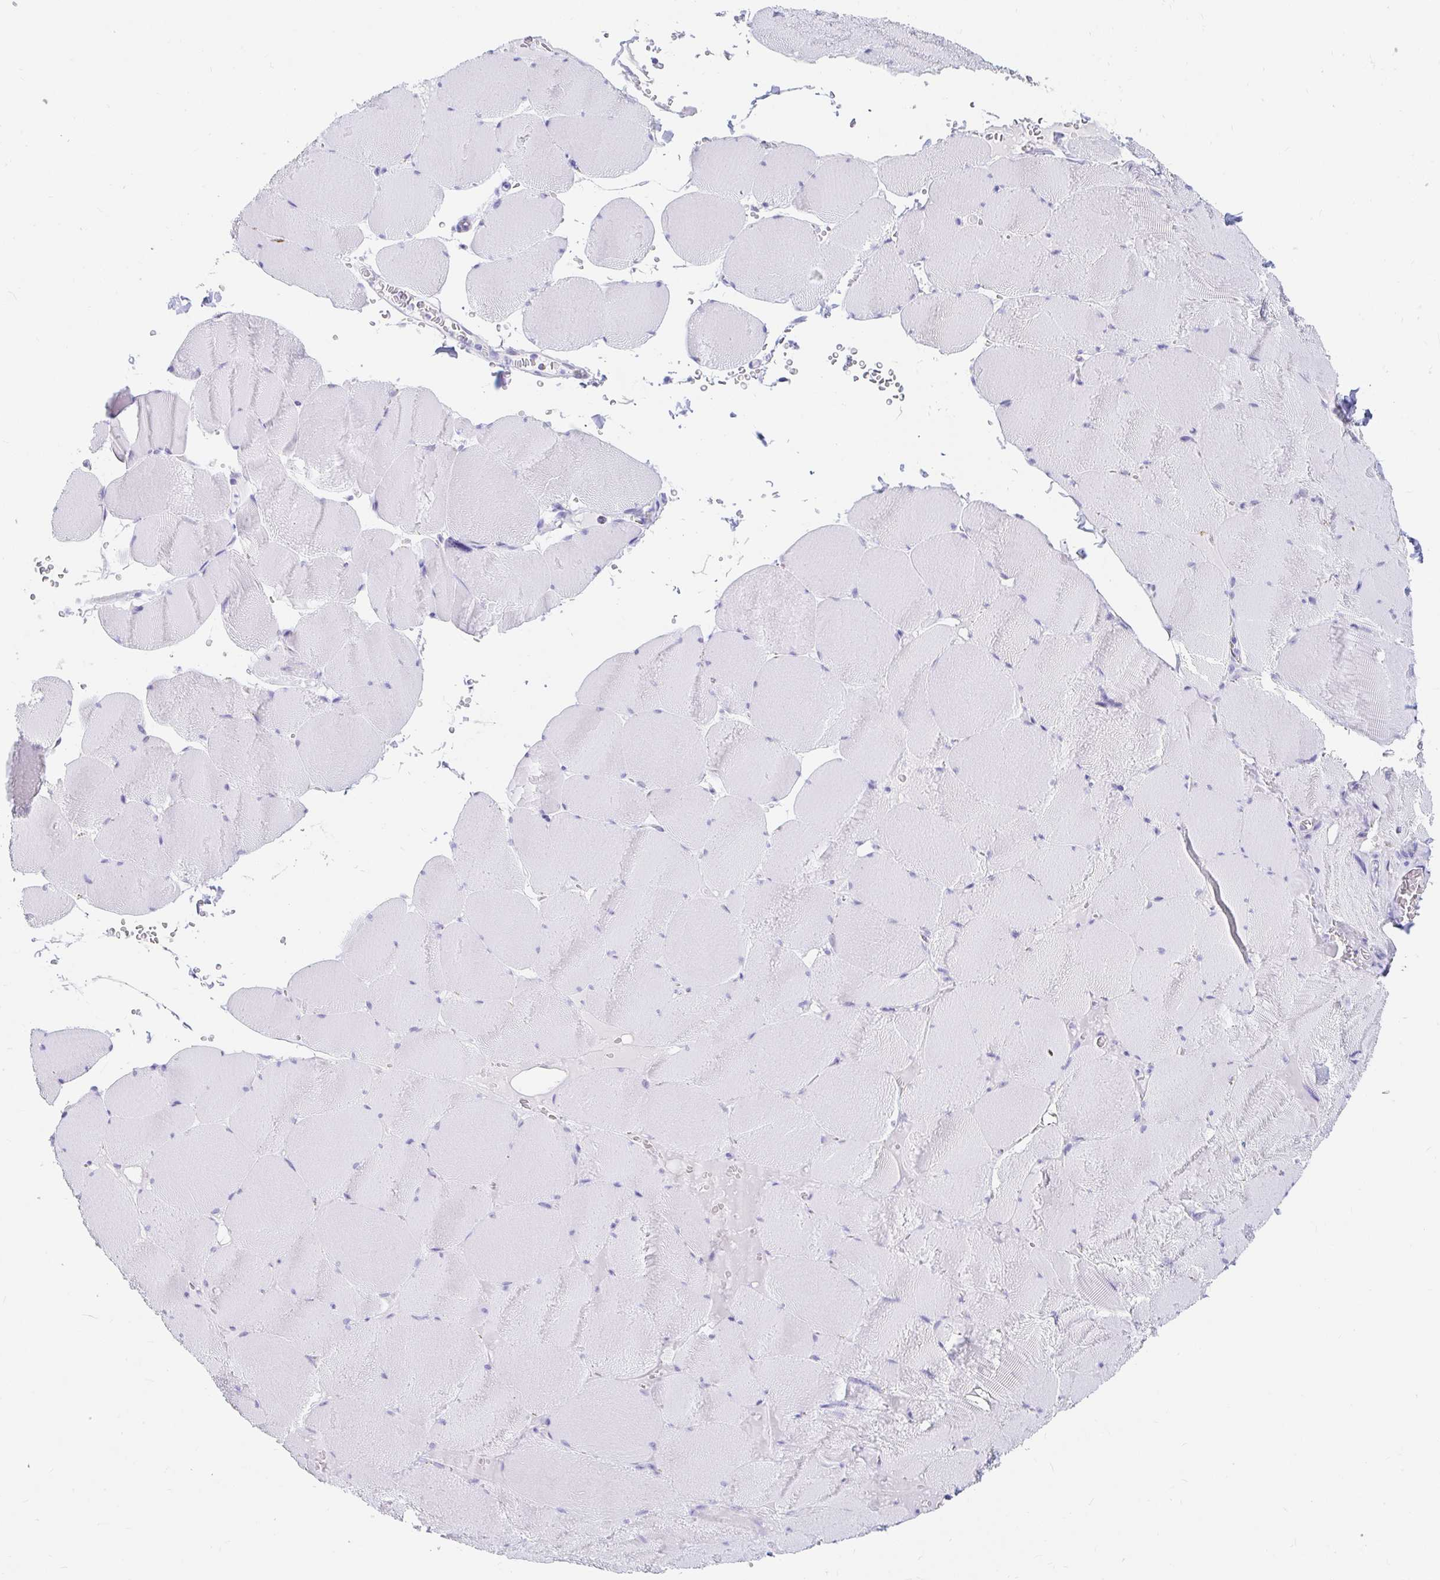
{"staining": {"intensity": "negative", "quantity": "none", "location": "none"}, "tissue": "skeletal muscle", "cell_type": "Myocytes", "image_type": "normal", "snomed": [{"axis": "morphology", "description": "Normal tissue, NOS"}, {"axis": "topography", "description": "Skeletal muscle"}, {"axis": "topography", "description": "Head-Neck"}], "caption": "Photomicrograph shows no significant protein staining in myocytes of normal skeletal muscle. The staining was performed using DAB to visualize the protein expression in brown, while the nuclei were stained in blue with hematoxylin (Magnification: 20x).", "gene": "OR6T1", "patient": {"sex": "male", "age": 66}}